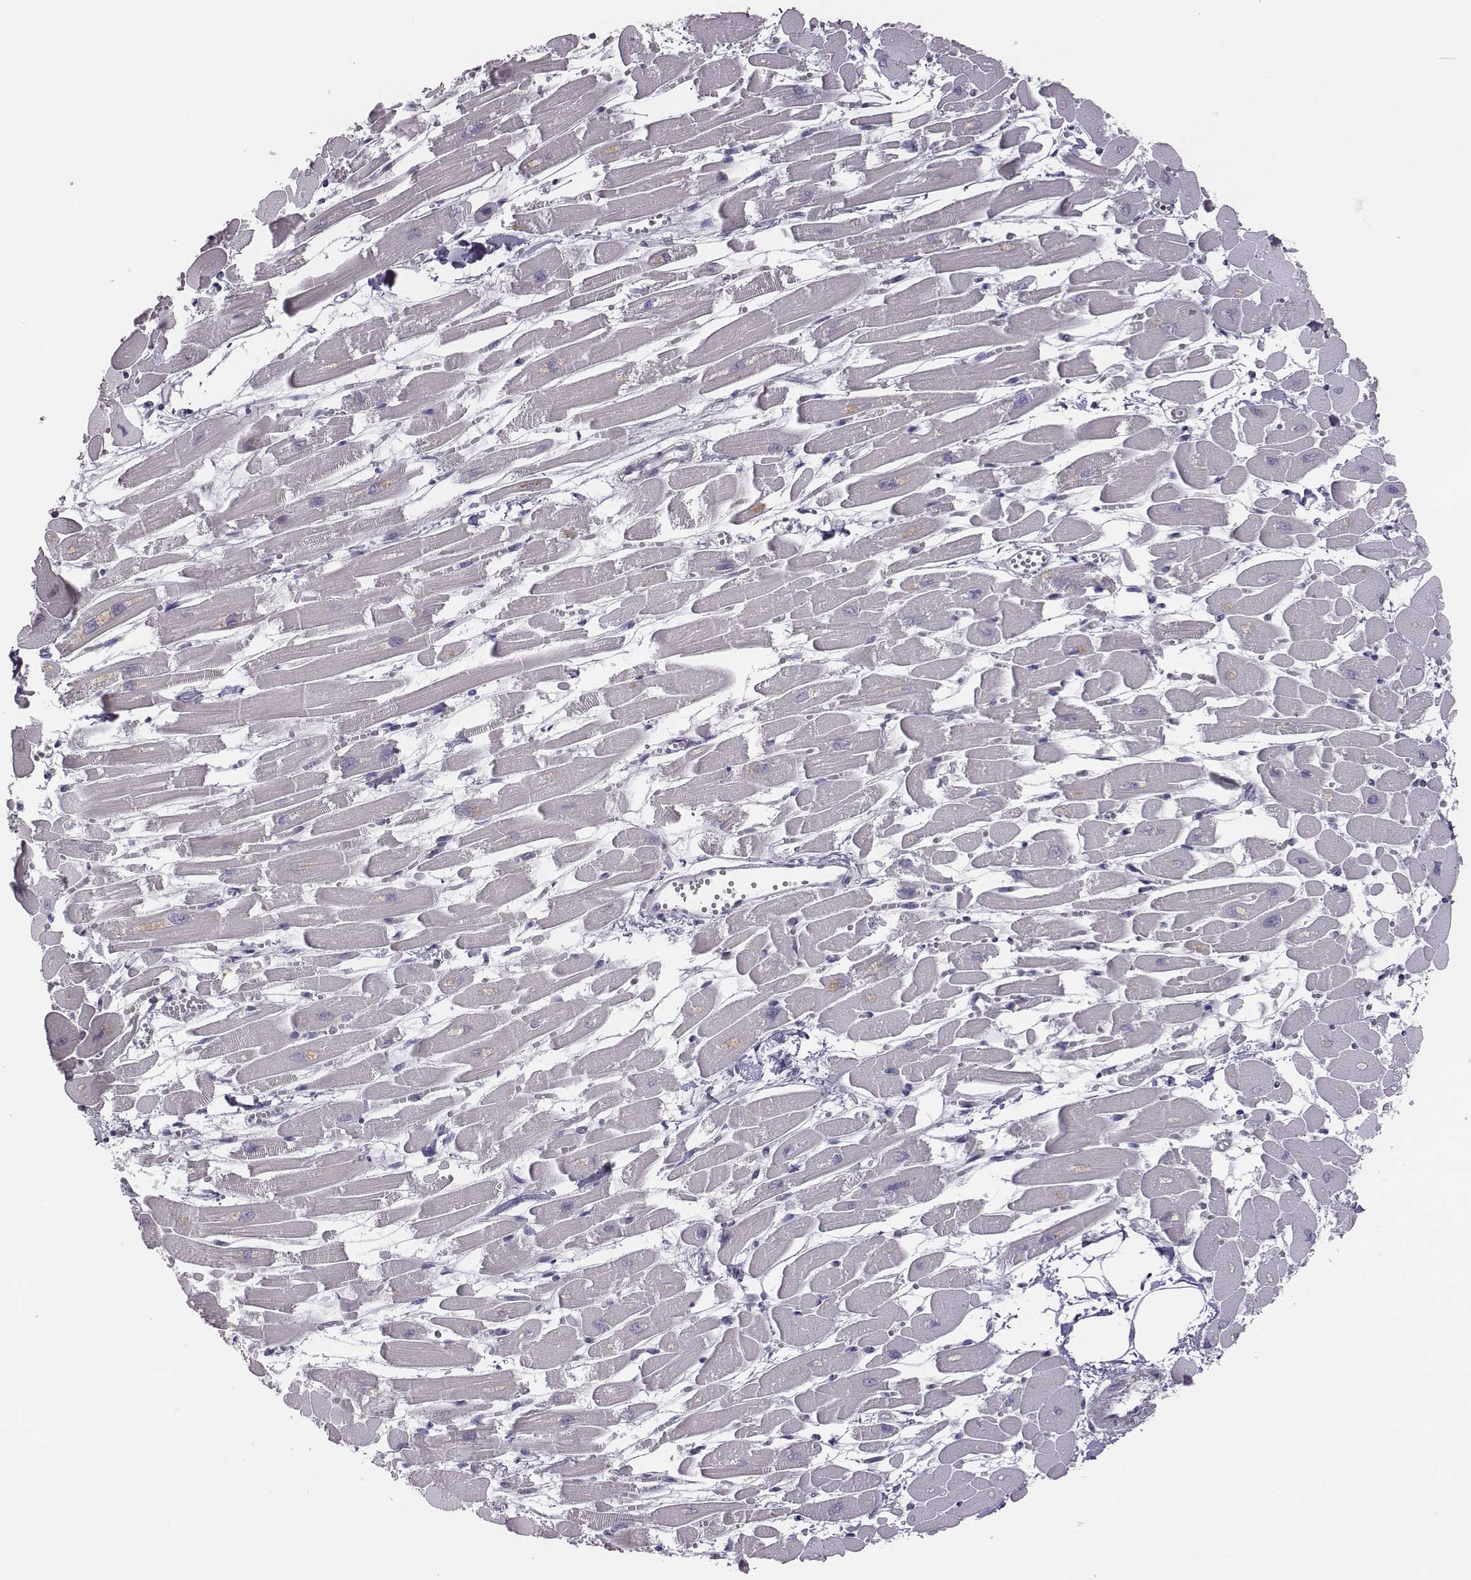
{"staining": {"intensity": "negative", "quantity": "none", "location": "none"}, "tissue": "heart muscle", "cell_type": "Cardiomyocytes", "image_type": "normal", "snomed": [{"axis": "morphology", "description": "Normal tissue, NOS"}, {"axis": "topography", "description": "Heart"}], "caption": "Immunohistochemical staining of unremarkable heart muscle reveals no significant positivity in cardiomyocytes.", "gene": "ADAM7", "patient": {"sex": "female", "age": 52}}